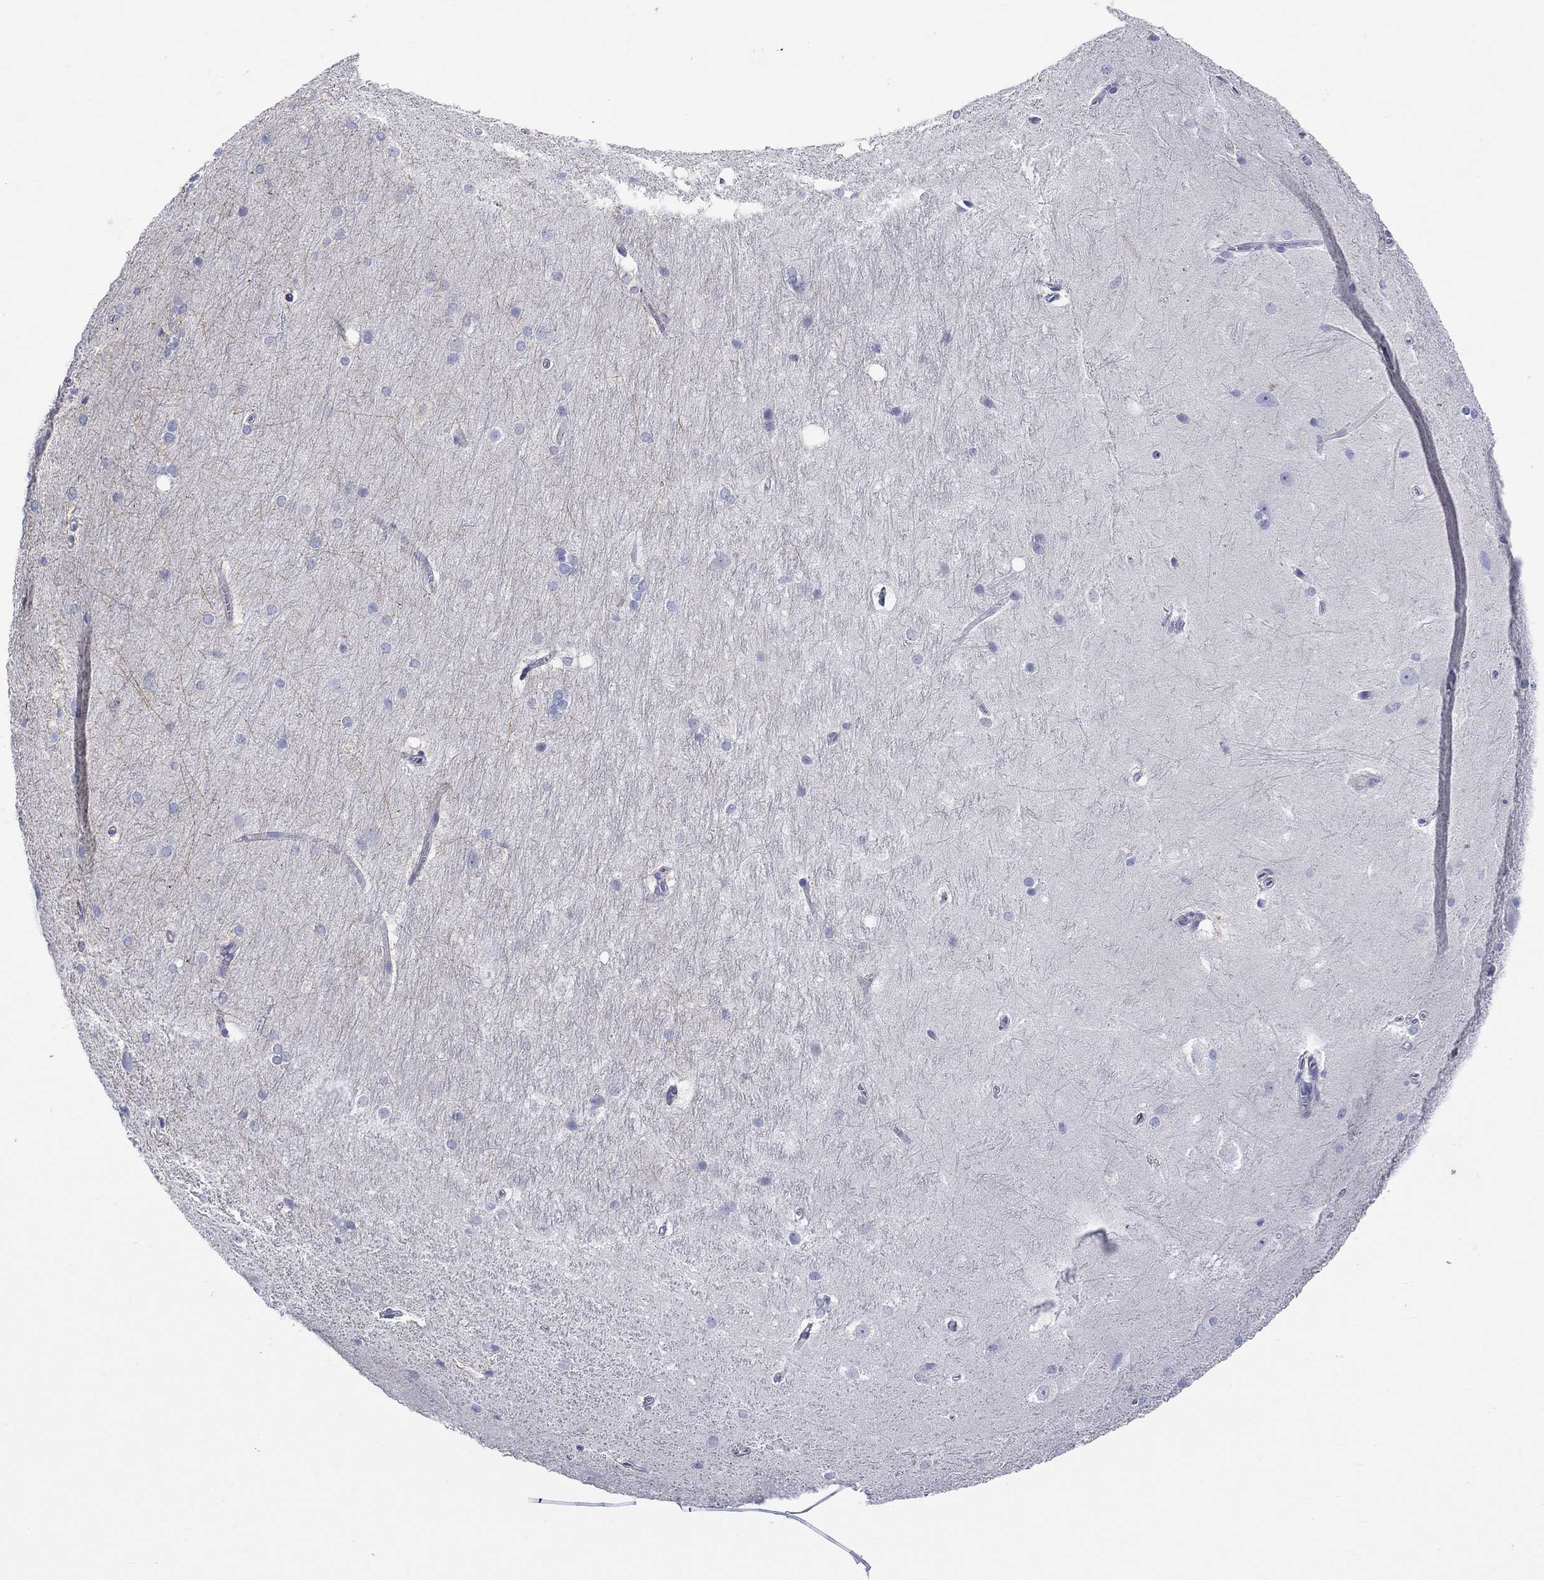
{"staining": {"intensity": "negative", "quantity": "none", "location": "none"}, "tissue": "hippocampus", "cell_type": "Glial cells", "image_type": "normal", "snomed": [{"axis": "morphology", "description": "Normal tissue, NOS"}, {"axis": "topography", "description": "Cerebral cortex"}, {"axis": "topography", "description": "Hippocampus"}], "caption": "Hippocampus stained for a protein using immunohistochemistry exhibits no expression glial cells.", "gene": "KRT222", "patient": {"sex": "female", "age": 19}}